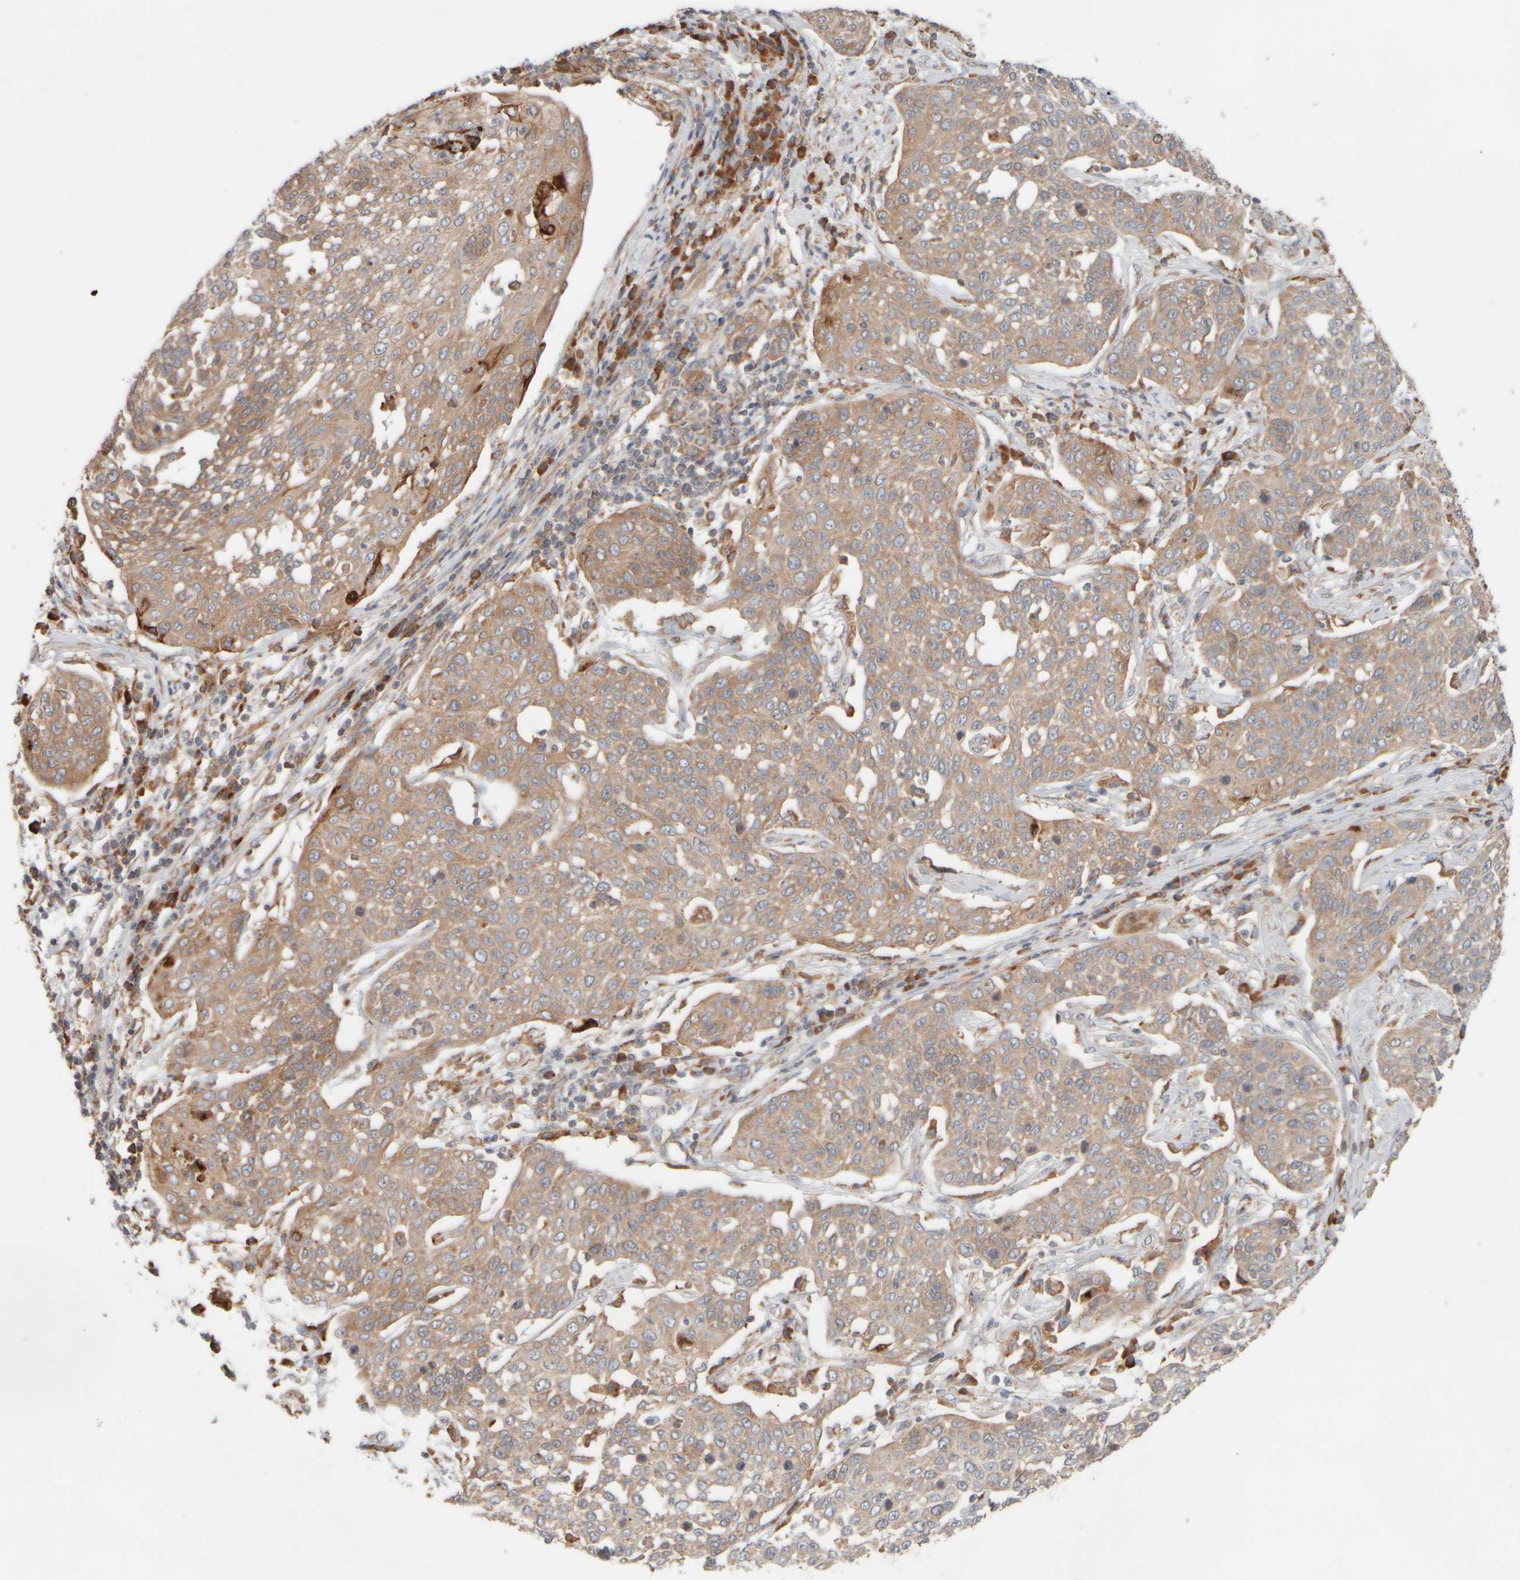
{"staining": {"intensity": "weak", "quantity": ">75%", "location": "cytoplasmic/membranous"}, "tissue": "cervical cancer", "cell_type": "Tumor cells", "image_type": "cancer", "snomed": [{"axis": "morphology", "description": "Squamous cell carcinoma, NOS"}, {"axis": "topography", "description": "Cervix"}], "caption": "High-power microscopy captured an immunohistochemistry micrograph of cervical squamous cell carcinoma, revealing weak cytoplasmic/membranous positivity in about >75% of tumor cells.", "gene": "EIF2B3", "patient": {"sex": "female", "age": 34}}